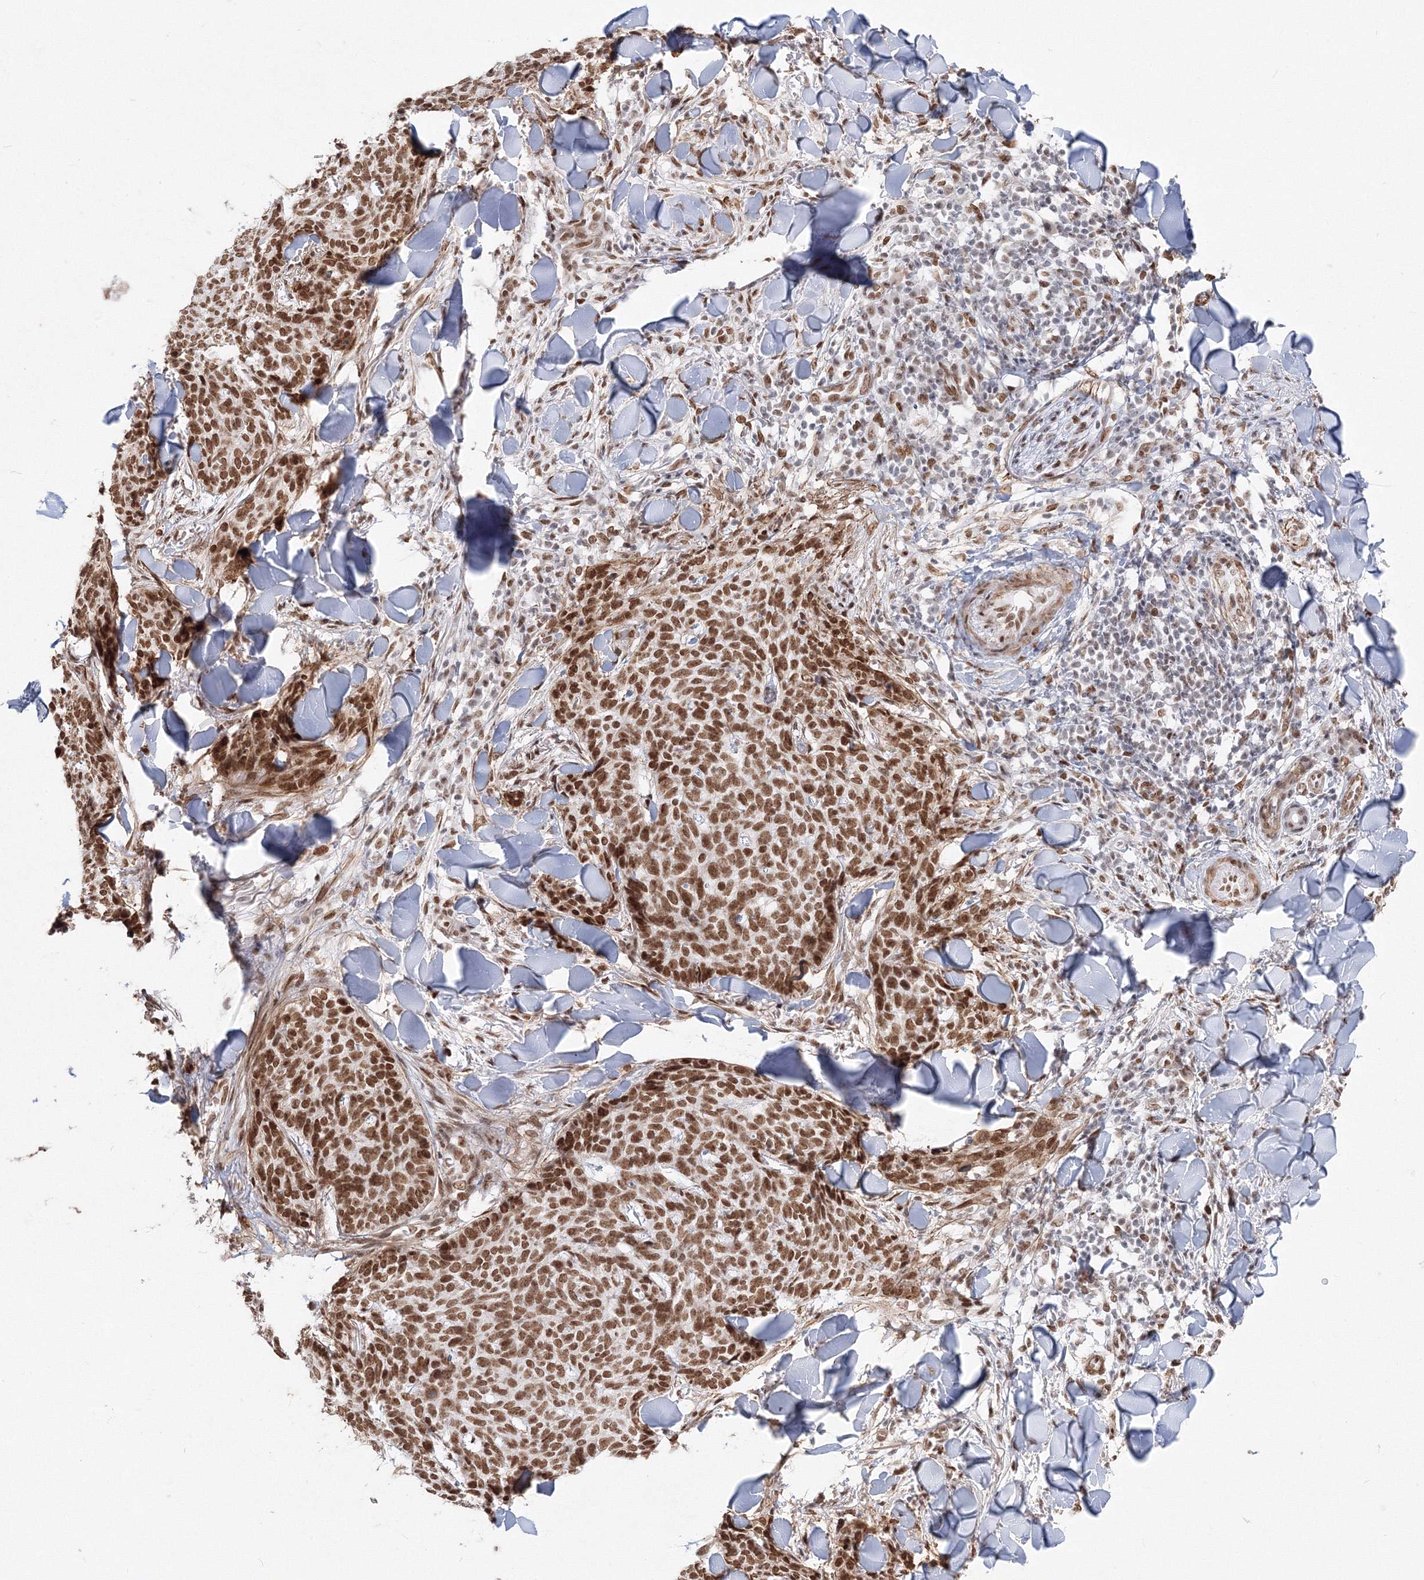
{"staining": {"intensity": "moderate", "quantity": ">75%", "location": "nuclear"}, "tissue": "skin cancer", "cell_type": "Tumor cells", "image_type": "cancer", "snomed": [{"axis": "morphology", "description": "Normal tissue, NOS"}, {"axis": "morphology", "description": "Basal cell carcinoma"}, {"axis": "topography", "description": "Skin"}], "caption": "IHC histopathology image of skin cancer (basal cell carcinoma) stained for a protein (brown), which reveals medium levels of moderate nuclear staining in approximately >75% of tumor cells.", "gene": "ZNF638", "patient": {"sex": "male", "age": 50}}